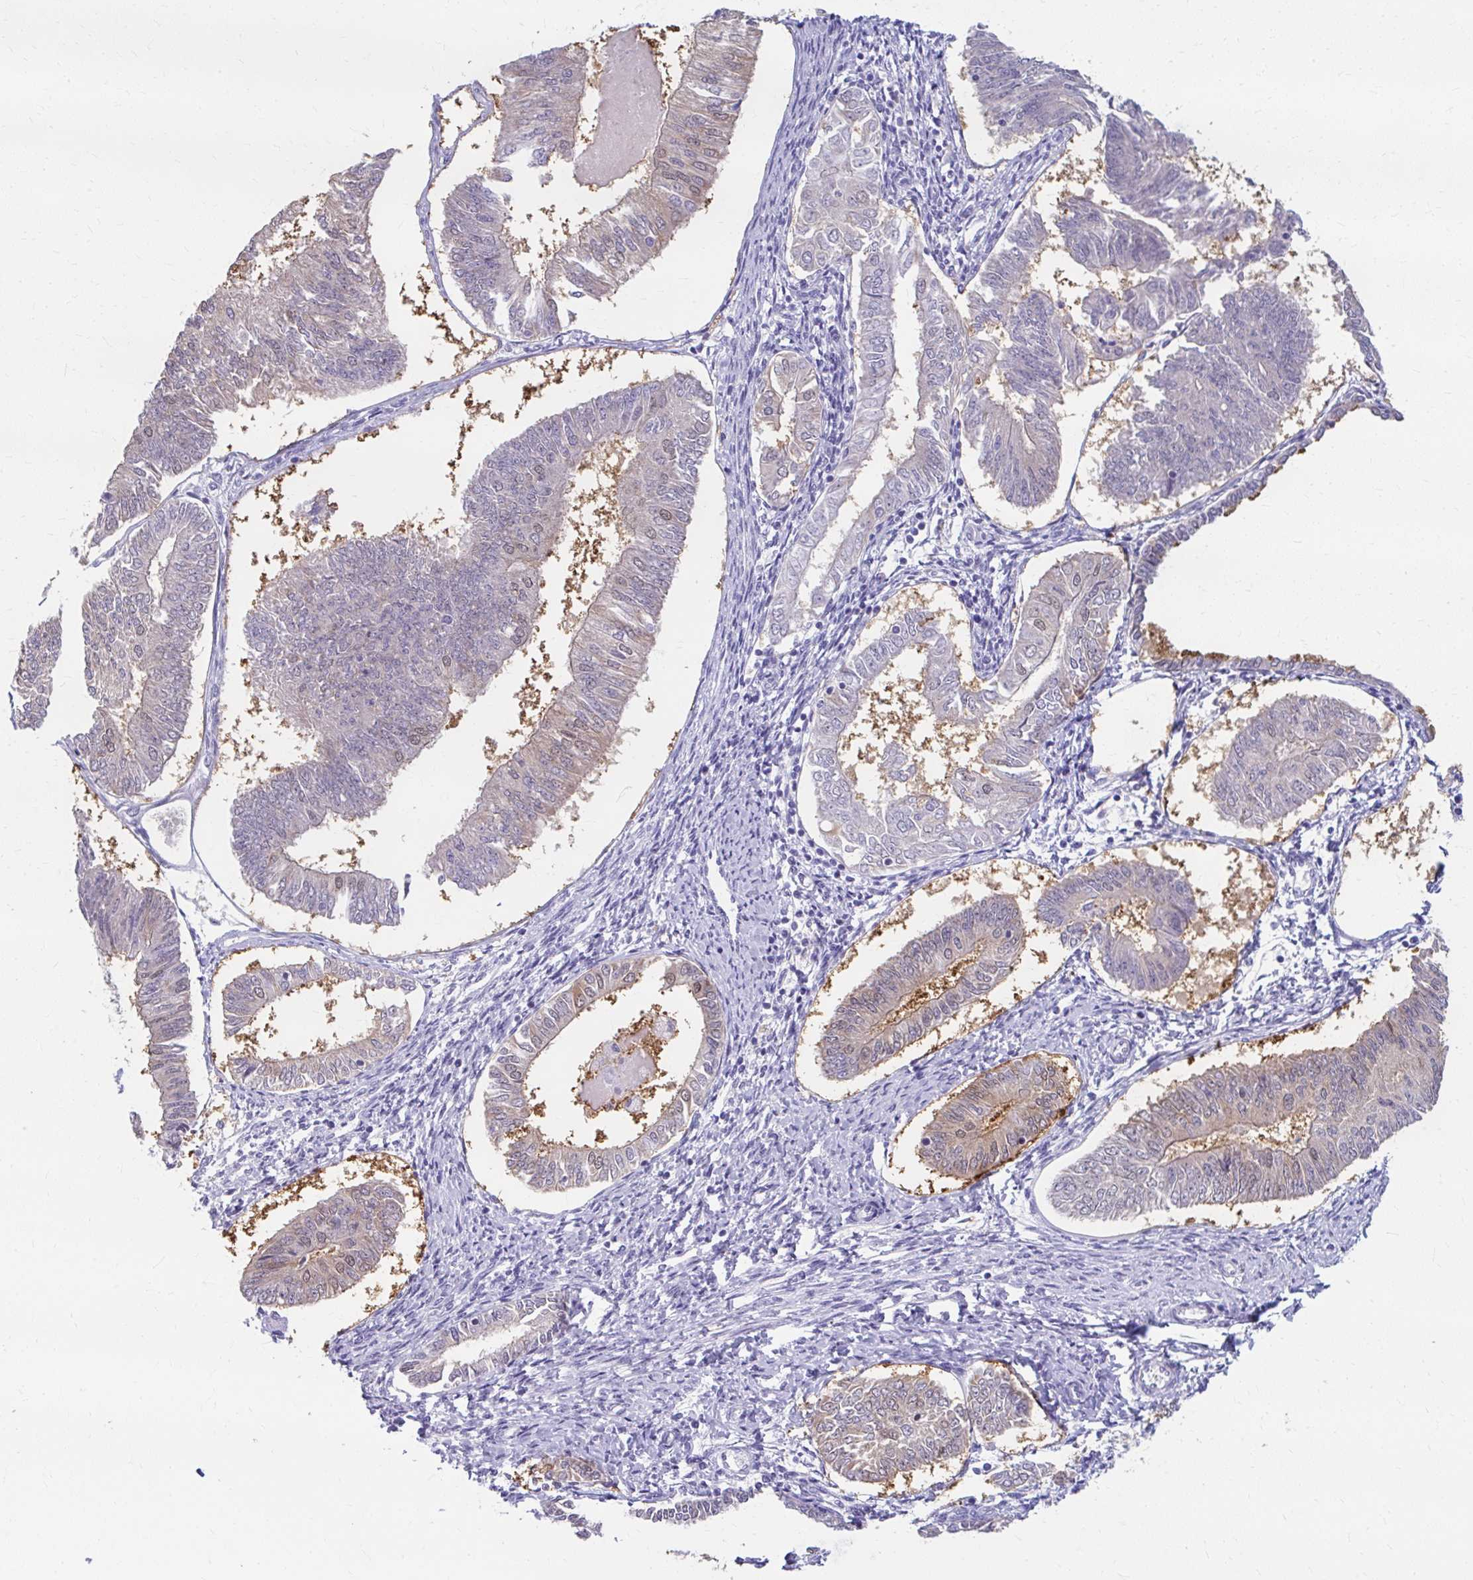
{"staining": {"intensity": "negative", "quantity": "none", "location": "none"}, "tissue": "endometrial cancer", "cell_type": "Tumor cells", "image_type": "cancer", "snomed": [{"axis": "morphology", "description": "Adenocarcinoma, NOS"}, {"axis": "topography", "description": "Endometrium"}], "caption": "IHC histopathology image of human endometrial adenocarcinoma stained for a protein (brown), which displays no expression in tumor cells.", "gene": "RGS16", "patient": {"sex": "female", "age": 58}}